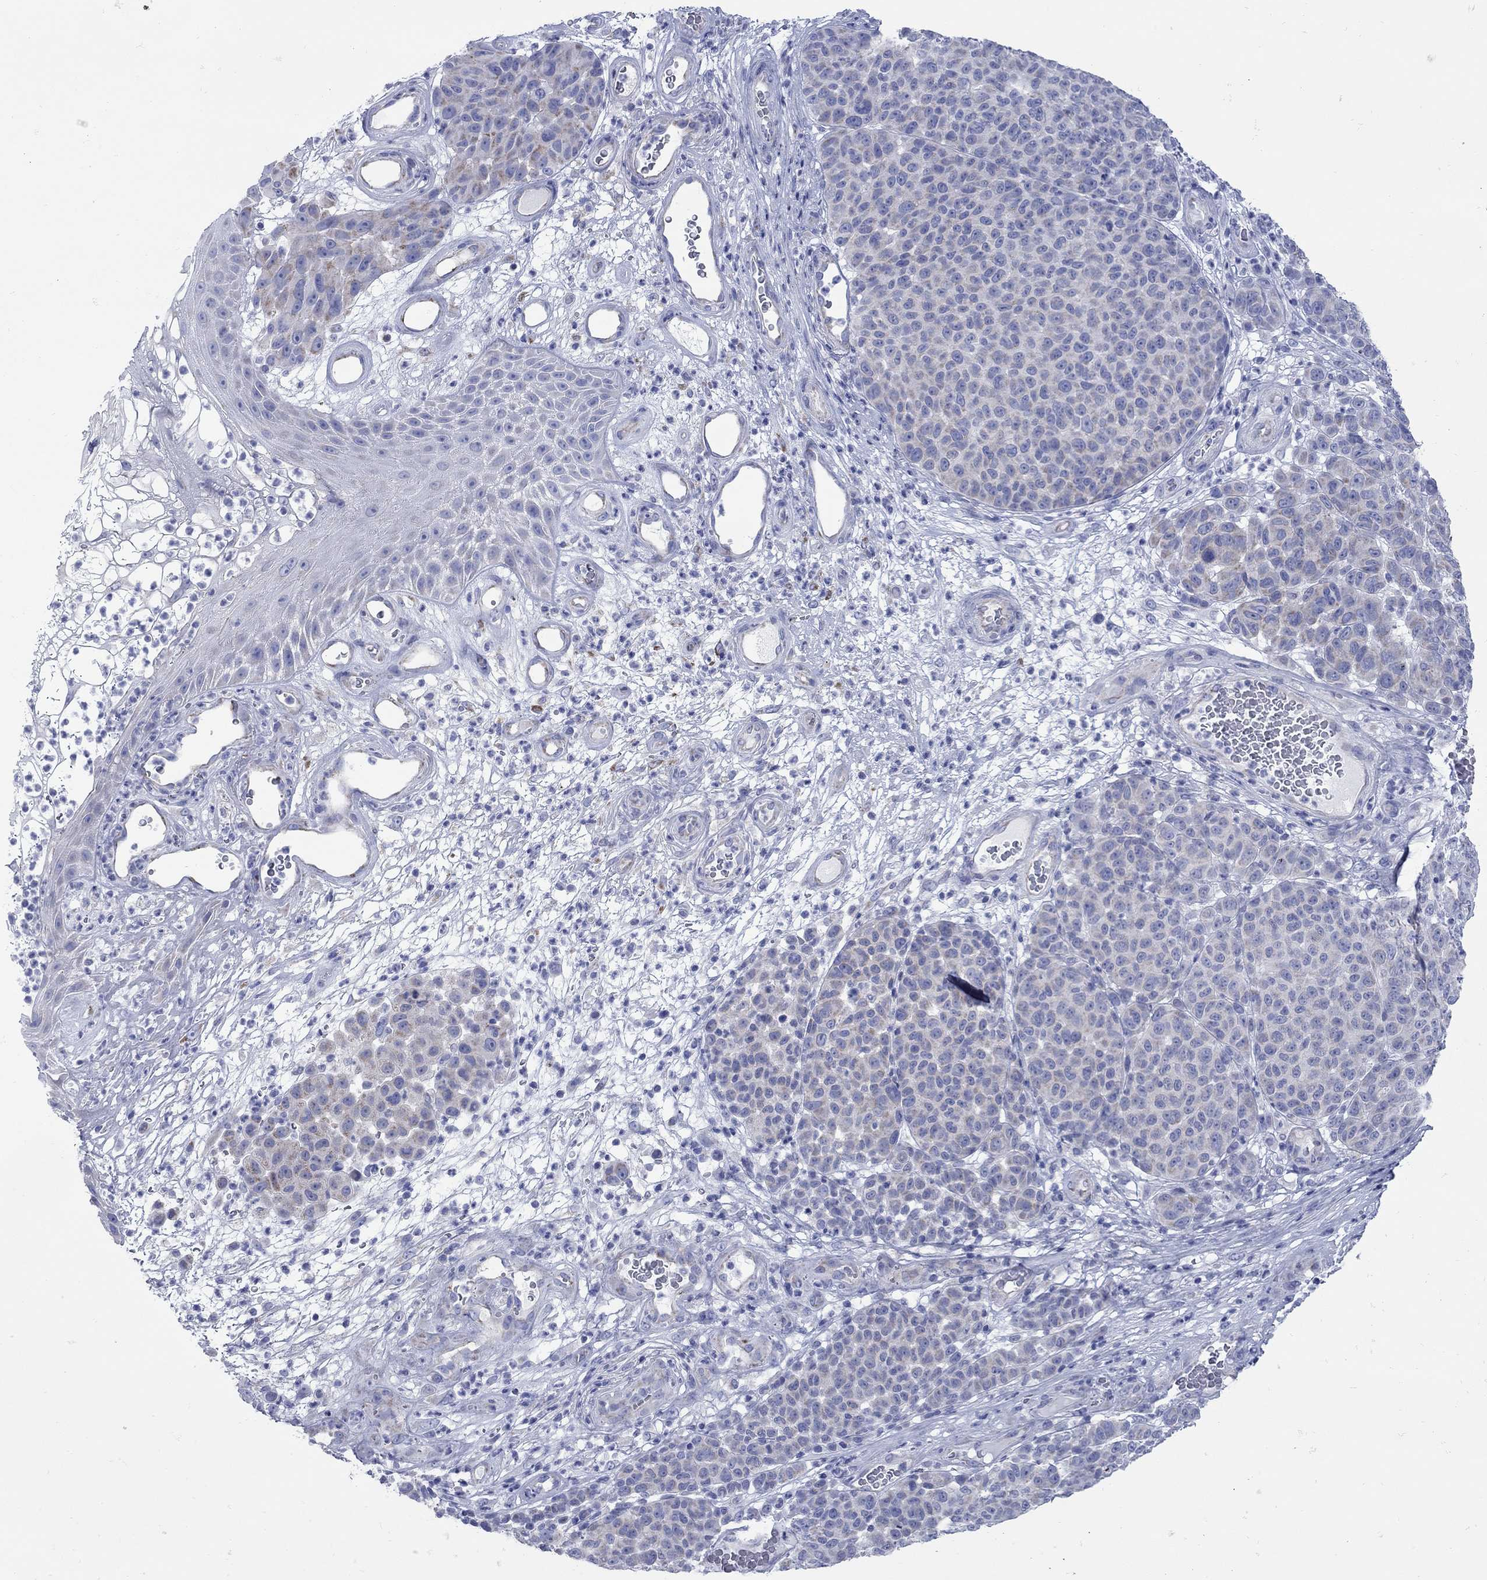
{"staining": {"intensity": "negative", "quantity": "none", "location": "none"}, "tissue": "melanoma", "cell_type": "Tumor cells", "image_type": "cancer", "snomed": [{"axis": "morphology", "description": "Malignant melanoma, NOS"}, {"axis": "topography", "description": "Skin"}], "caption": "This micrograph is of melanoma stained with immunohistochemistry (IHC) to label a protein in brown with the nuclei are counter-stained blue. There is no expression in tumor cells.", "gene": "PDZD3", "patient": {"sex": "male", "age": 59}}